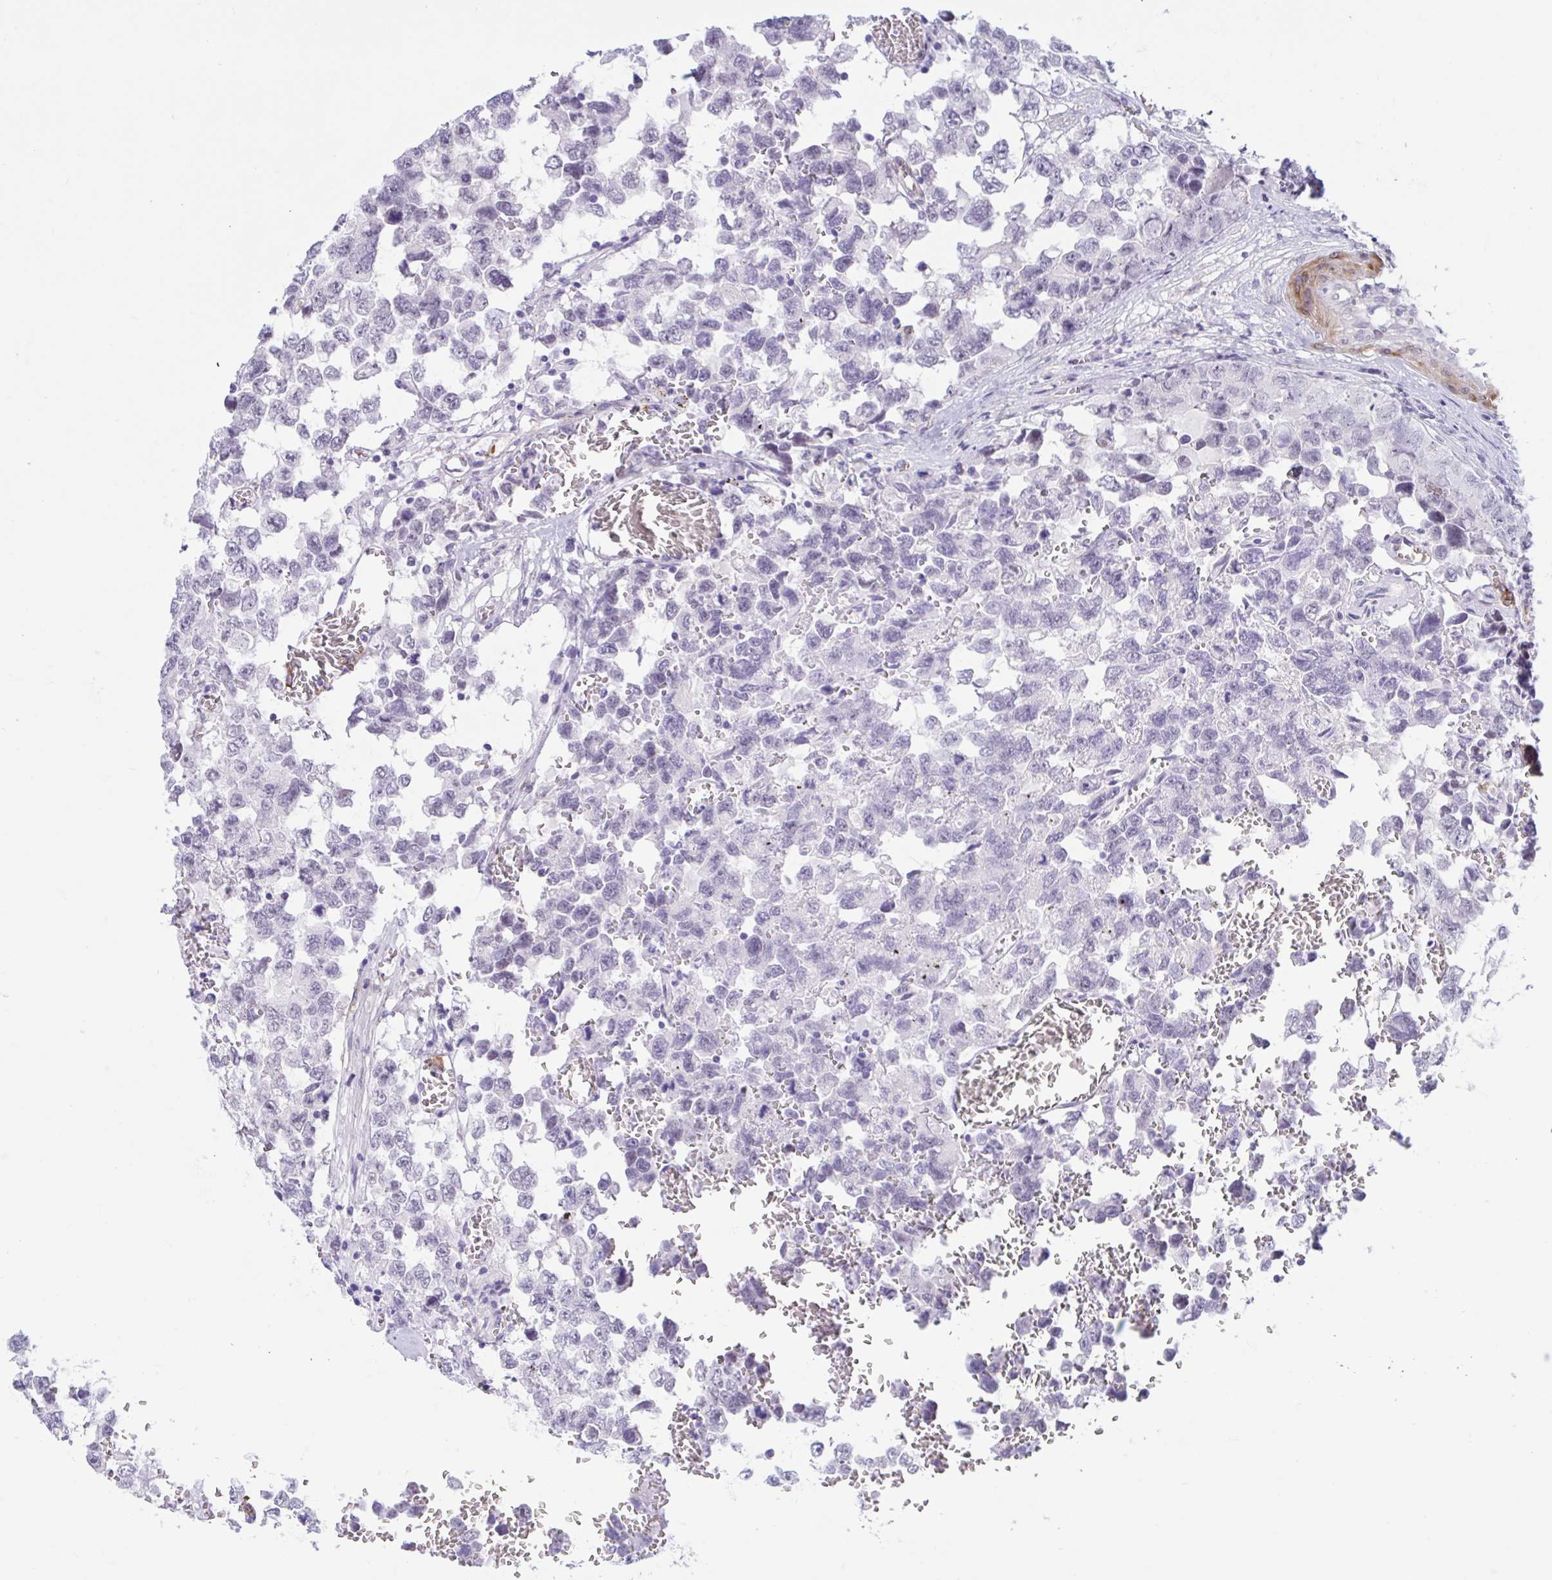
{"staining": {"intensity": "negative", "quantity": "none", "location": "none"}, "tissue": "testis cancer", "cell_type": "Tumor cells", "image_type": "cancer", "snomed": [{"axis": "morphology", "description": "Carcinoma, Embryonal, NOS"}, {"axis": "topography", "description": "Testis"}], "caption": "High power microscopy micrograph of an immunohistochemistry micrograph of testis cancer (embryonal carcinoma), revealing no significant staining in tumor cells.", "gene": "EML1", "patient": {"sex": "male", "age": 18}}